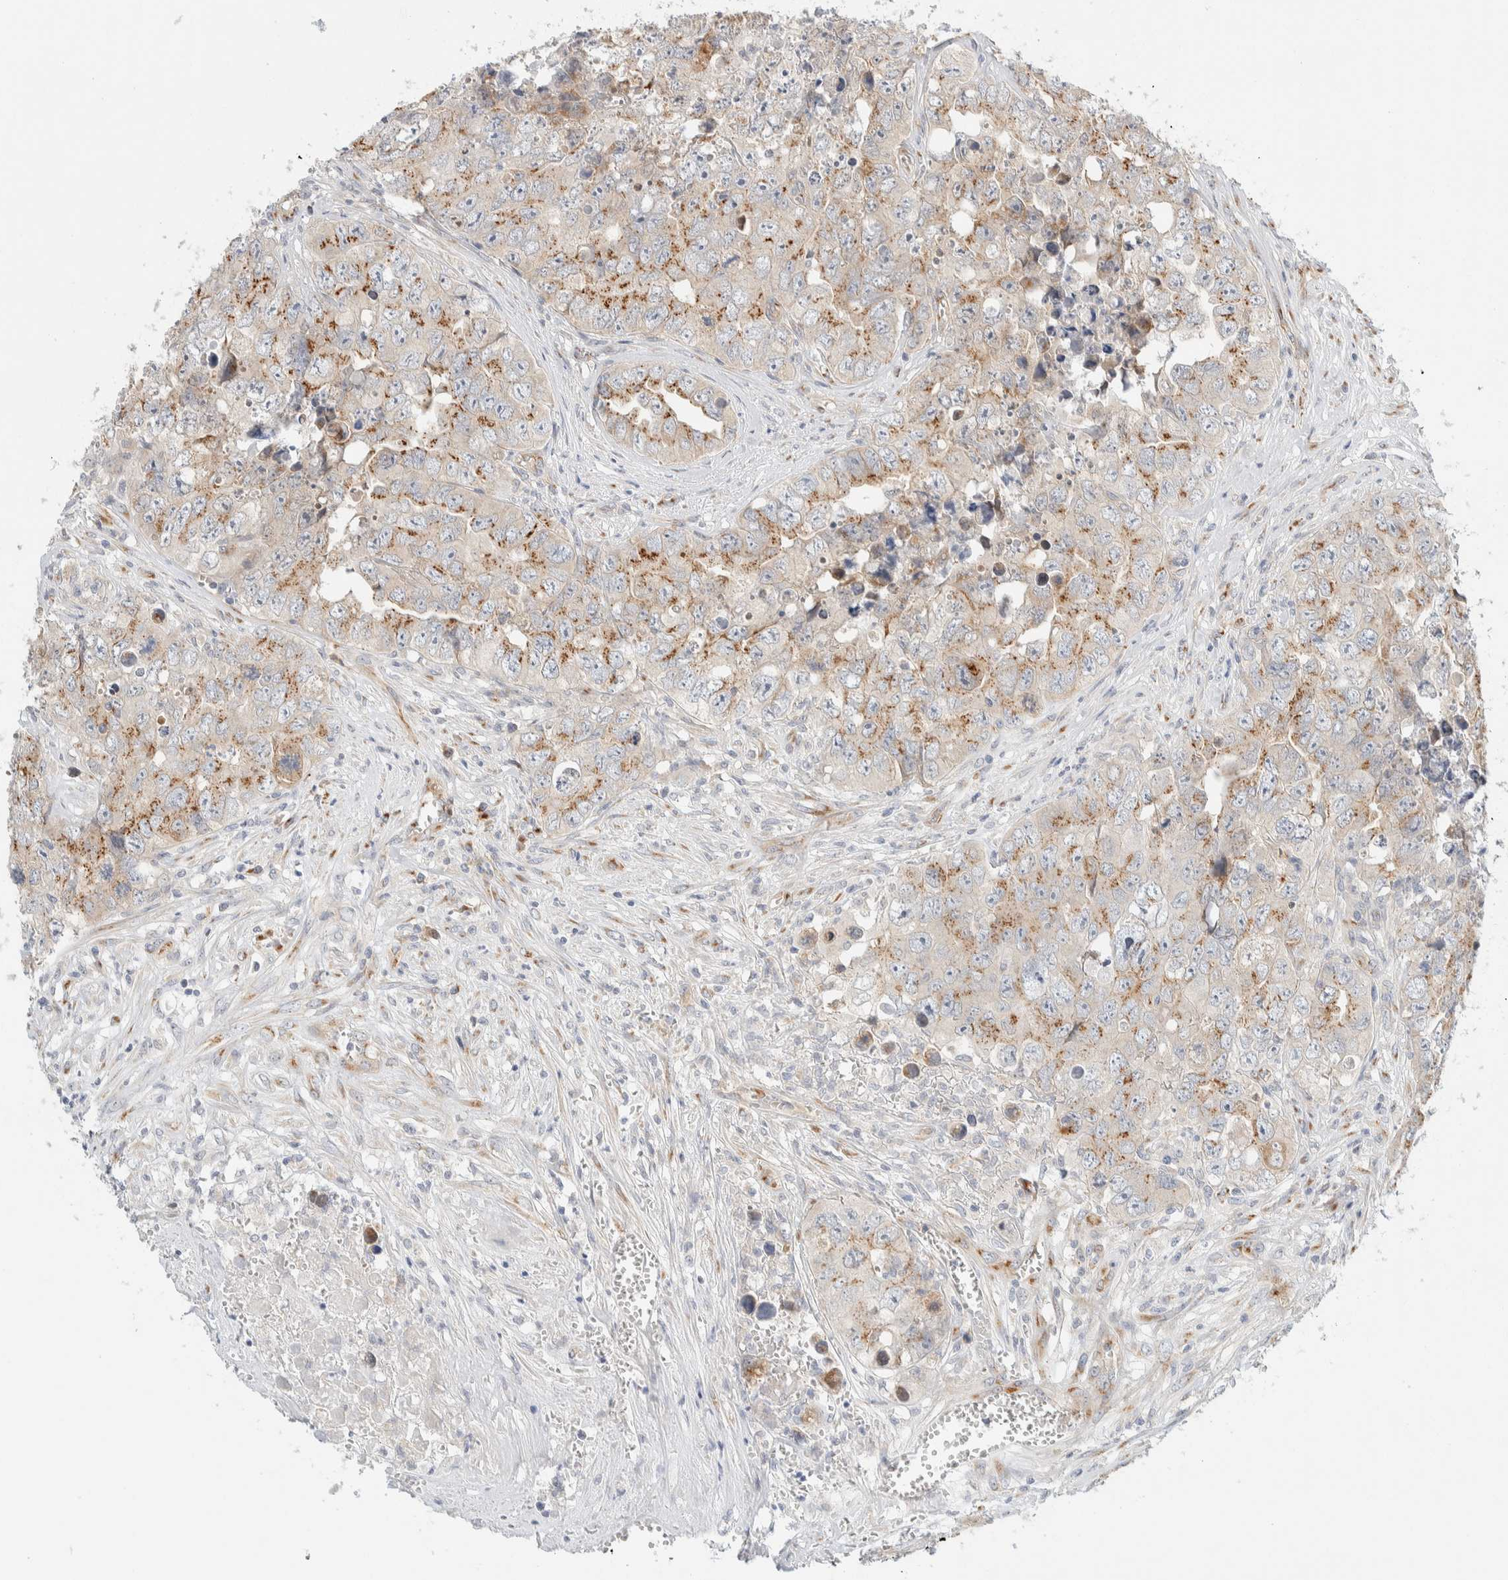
{"staining": {"intensity": "moderate", "quantity": ">75%", "location": "cytoplasmic/membranous"}, "tissue": "testis cancer", "cell_type": "Tumor cells", "image_type": "cancer", "snomed": [{"axis": "morphology", "description": "Seminoma, NOS"}, {"axis": "morphology", "description": "Carcinoma, Embryonal, NOS"}, {"axis": "topography", "description": "Testis"}], "caption": "Moderate cytoplasmic/membranous expression is seen in about >75% of tumor cells in seminoma (testis).", "gene": "TMEM184B", "patient": {"sex": "male", "age": 43}}